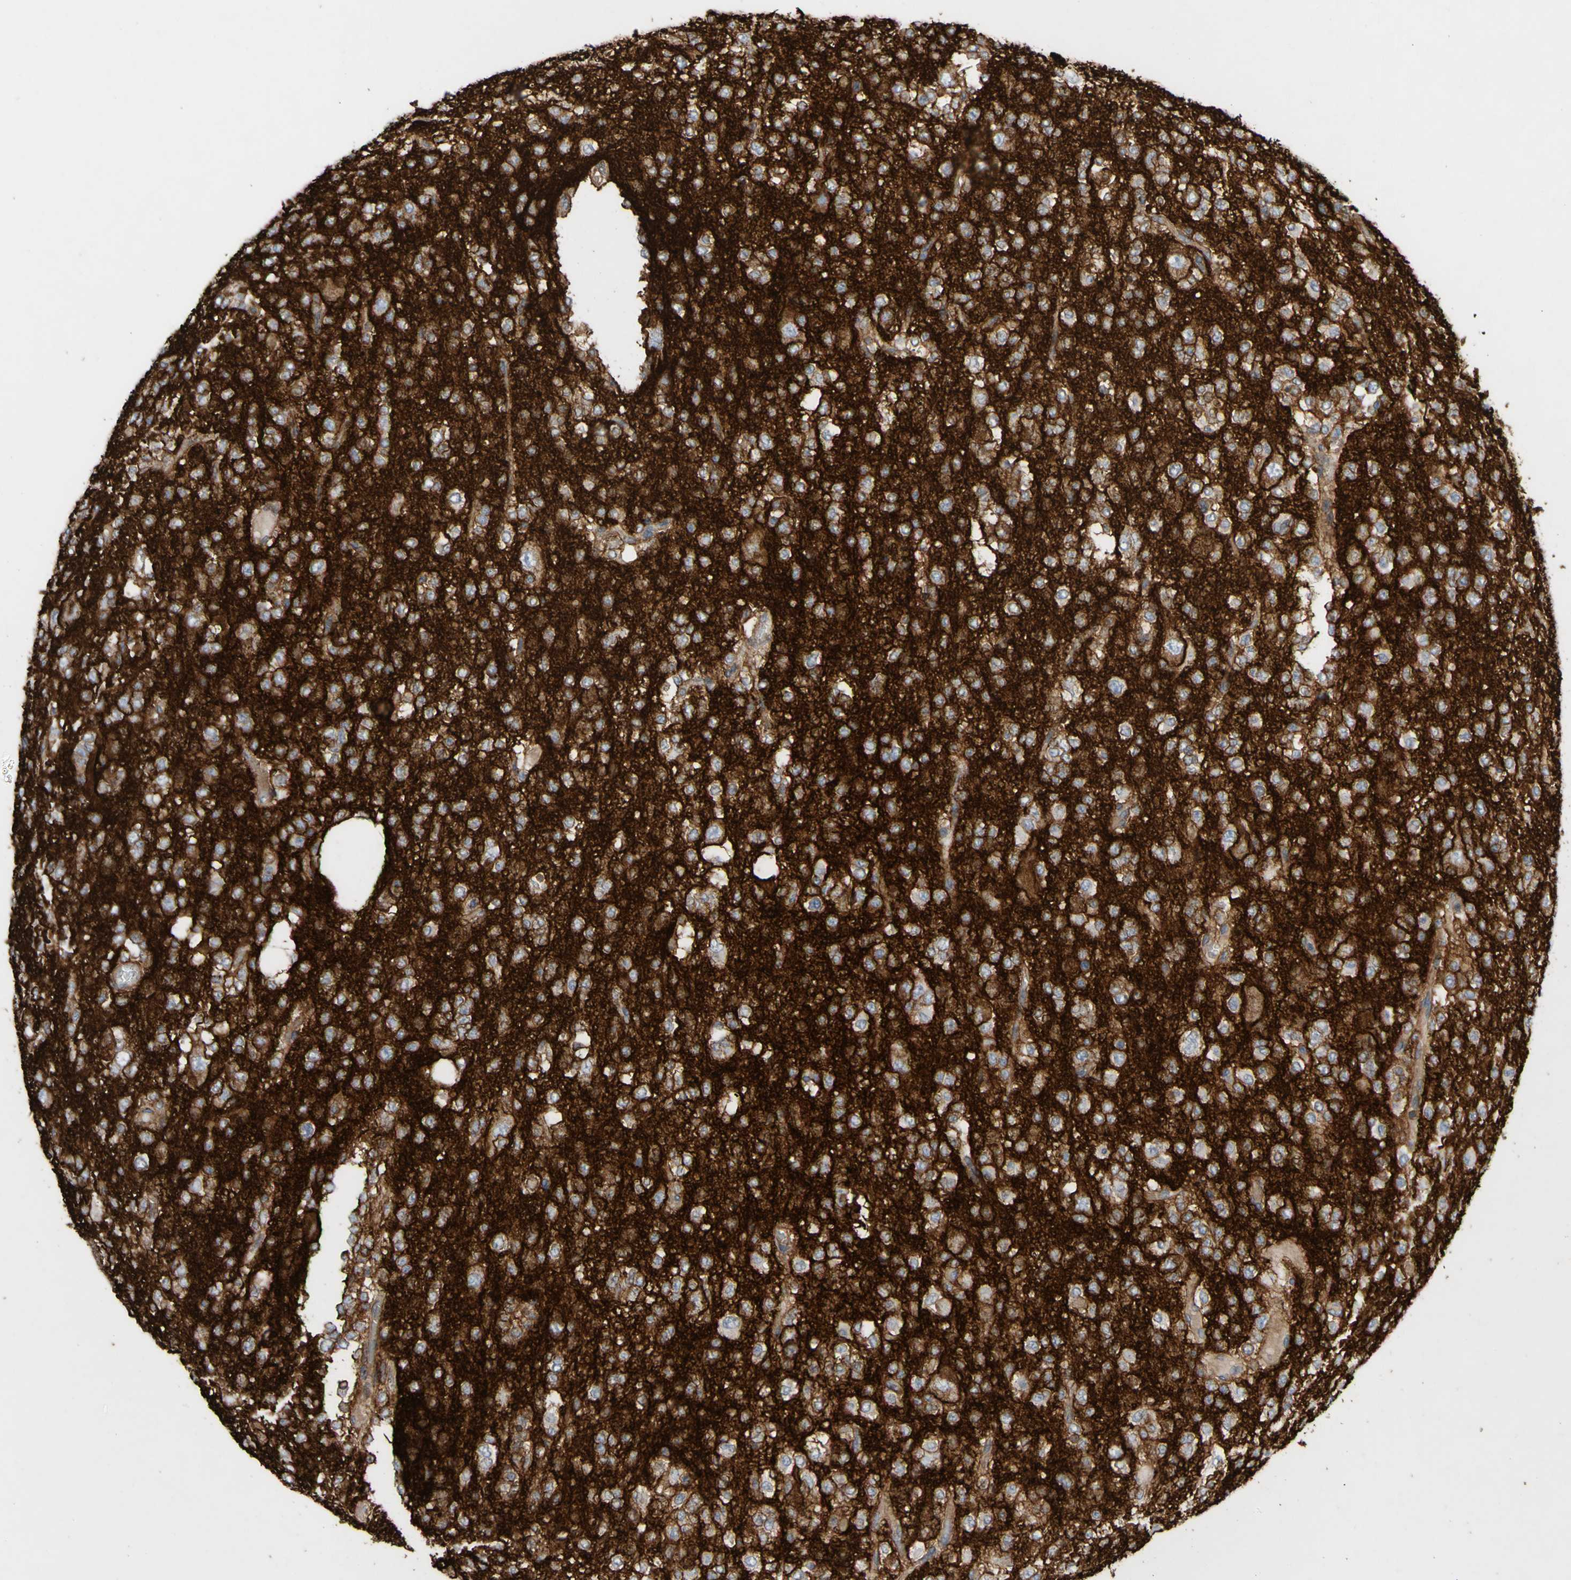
{"staining": {"intensity": "negative", "quantity": "none", "location": "none"}, "tissue": "glioma", "cell_type": "Tumor cells", "image_type": "cancer", "snomed": [{"axis": "morphology", "description": "Glioma, malignant, Low grade"}, {"axis": "topography", "description": "Brain"}], "caption": "This is an IHC micrograph of malignant low-grade glioma. There is no expression in tumor cells.", "gene": "ATP2A3", "patient": {"sex": "male", "age": 38}}